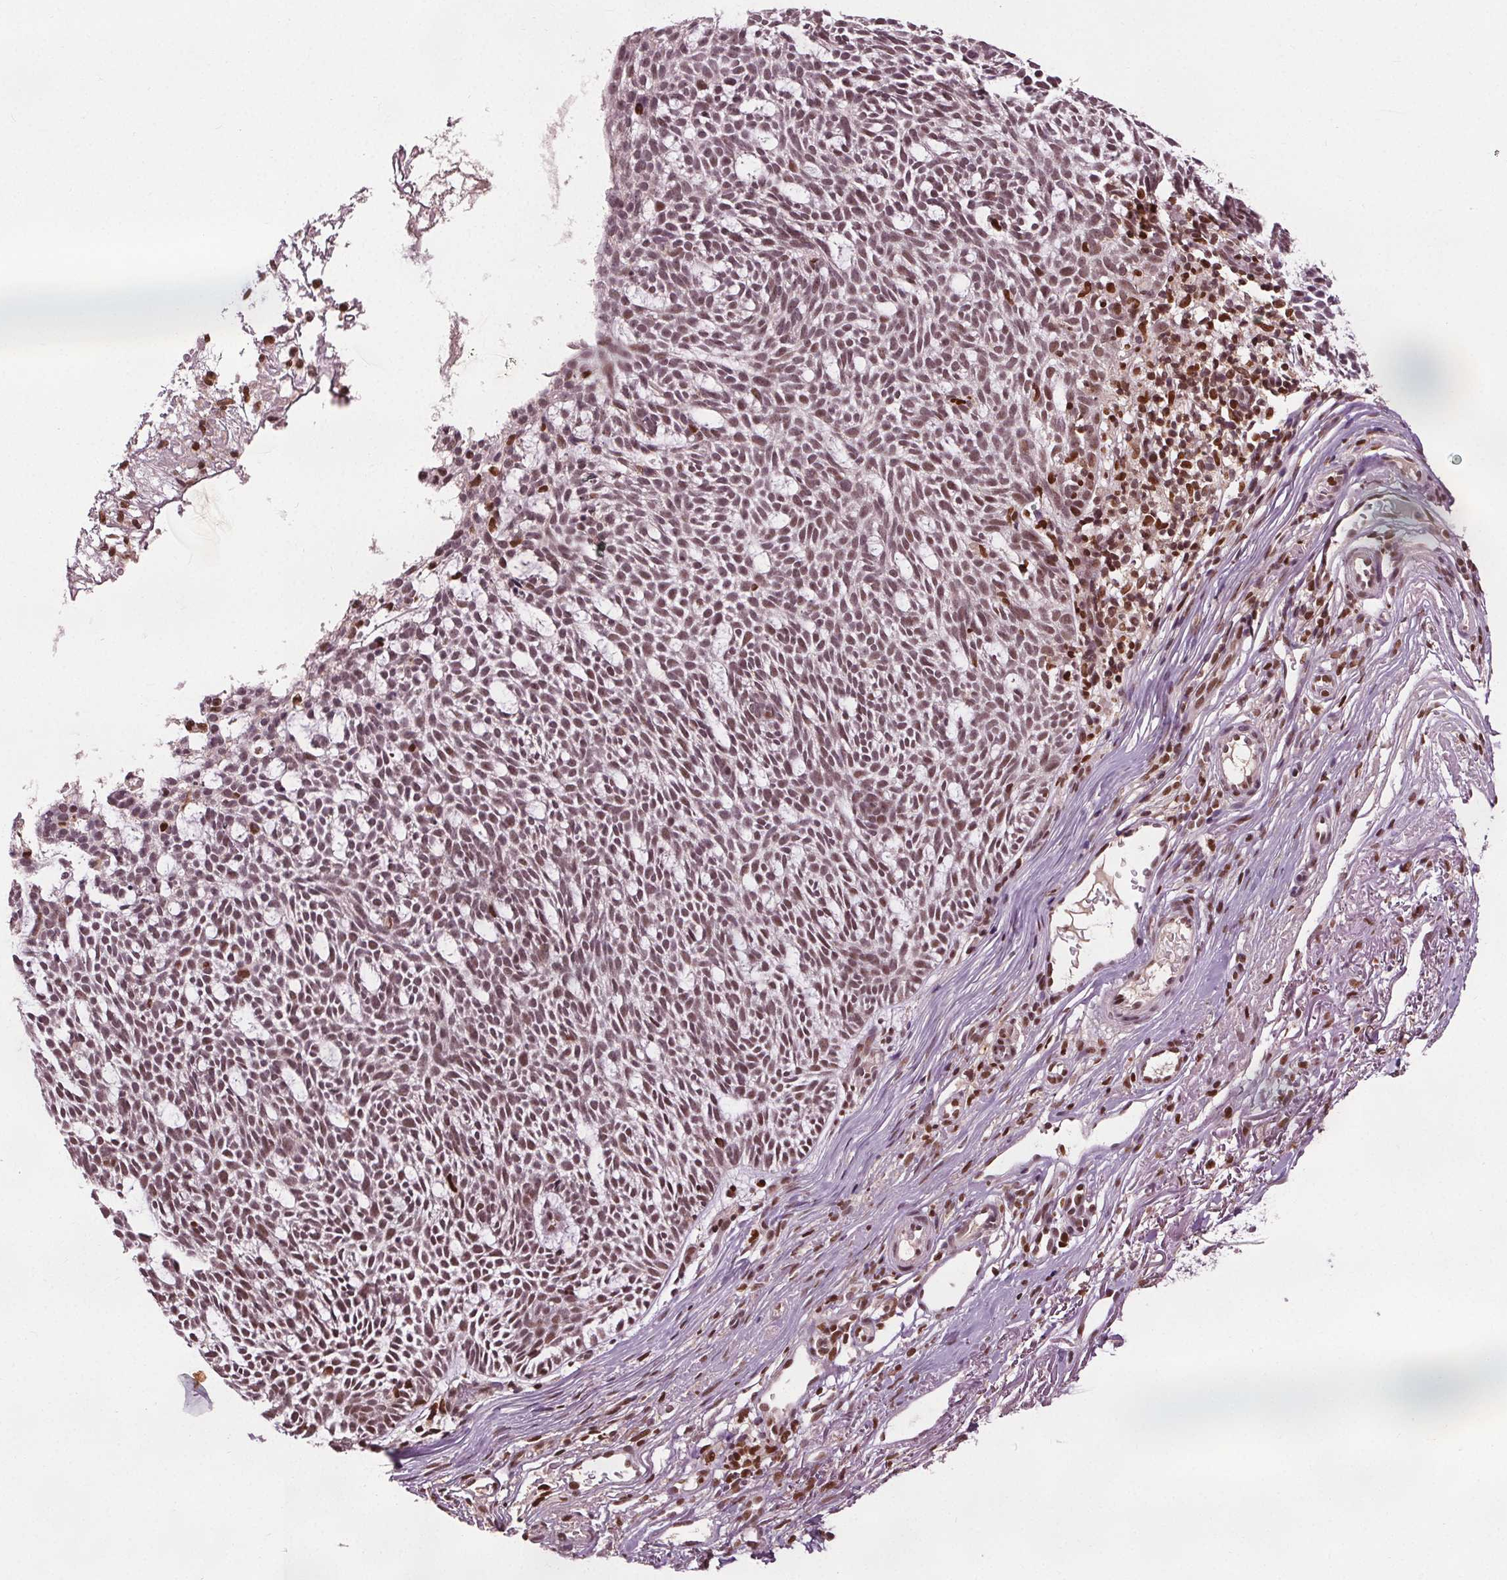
{"staining": {"intensity": "weak", "quantity": ">75%", "location": "nuclear"}, "tissue": "skin cancer", "cell_type": "Tumor cells", "image_type": "cancer", "snomed": [{"axis": "morphology", "description": "Normal tissue, NOS"}, {"axis": "morphology", "description": "Basal cell carcinoma"}, {"axis": "topography", "description": "Skin"}], "caption": "Protein staining shows weak nuclear expression in about >75% of tumor cells in skin cancer. (DAB (3,3'-diaminobenzidine) = brown stain, brightfield microscopy at high magnification).", "gene": "DDX11", "patient": {"sex": "male", "age": 68}}